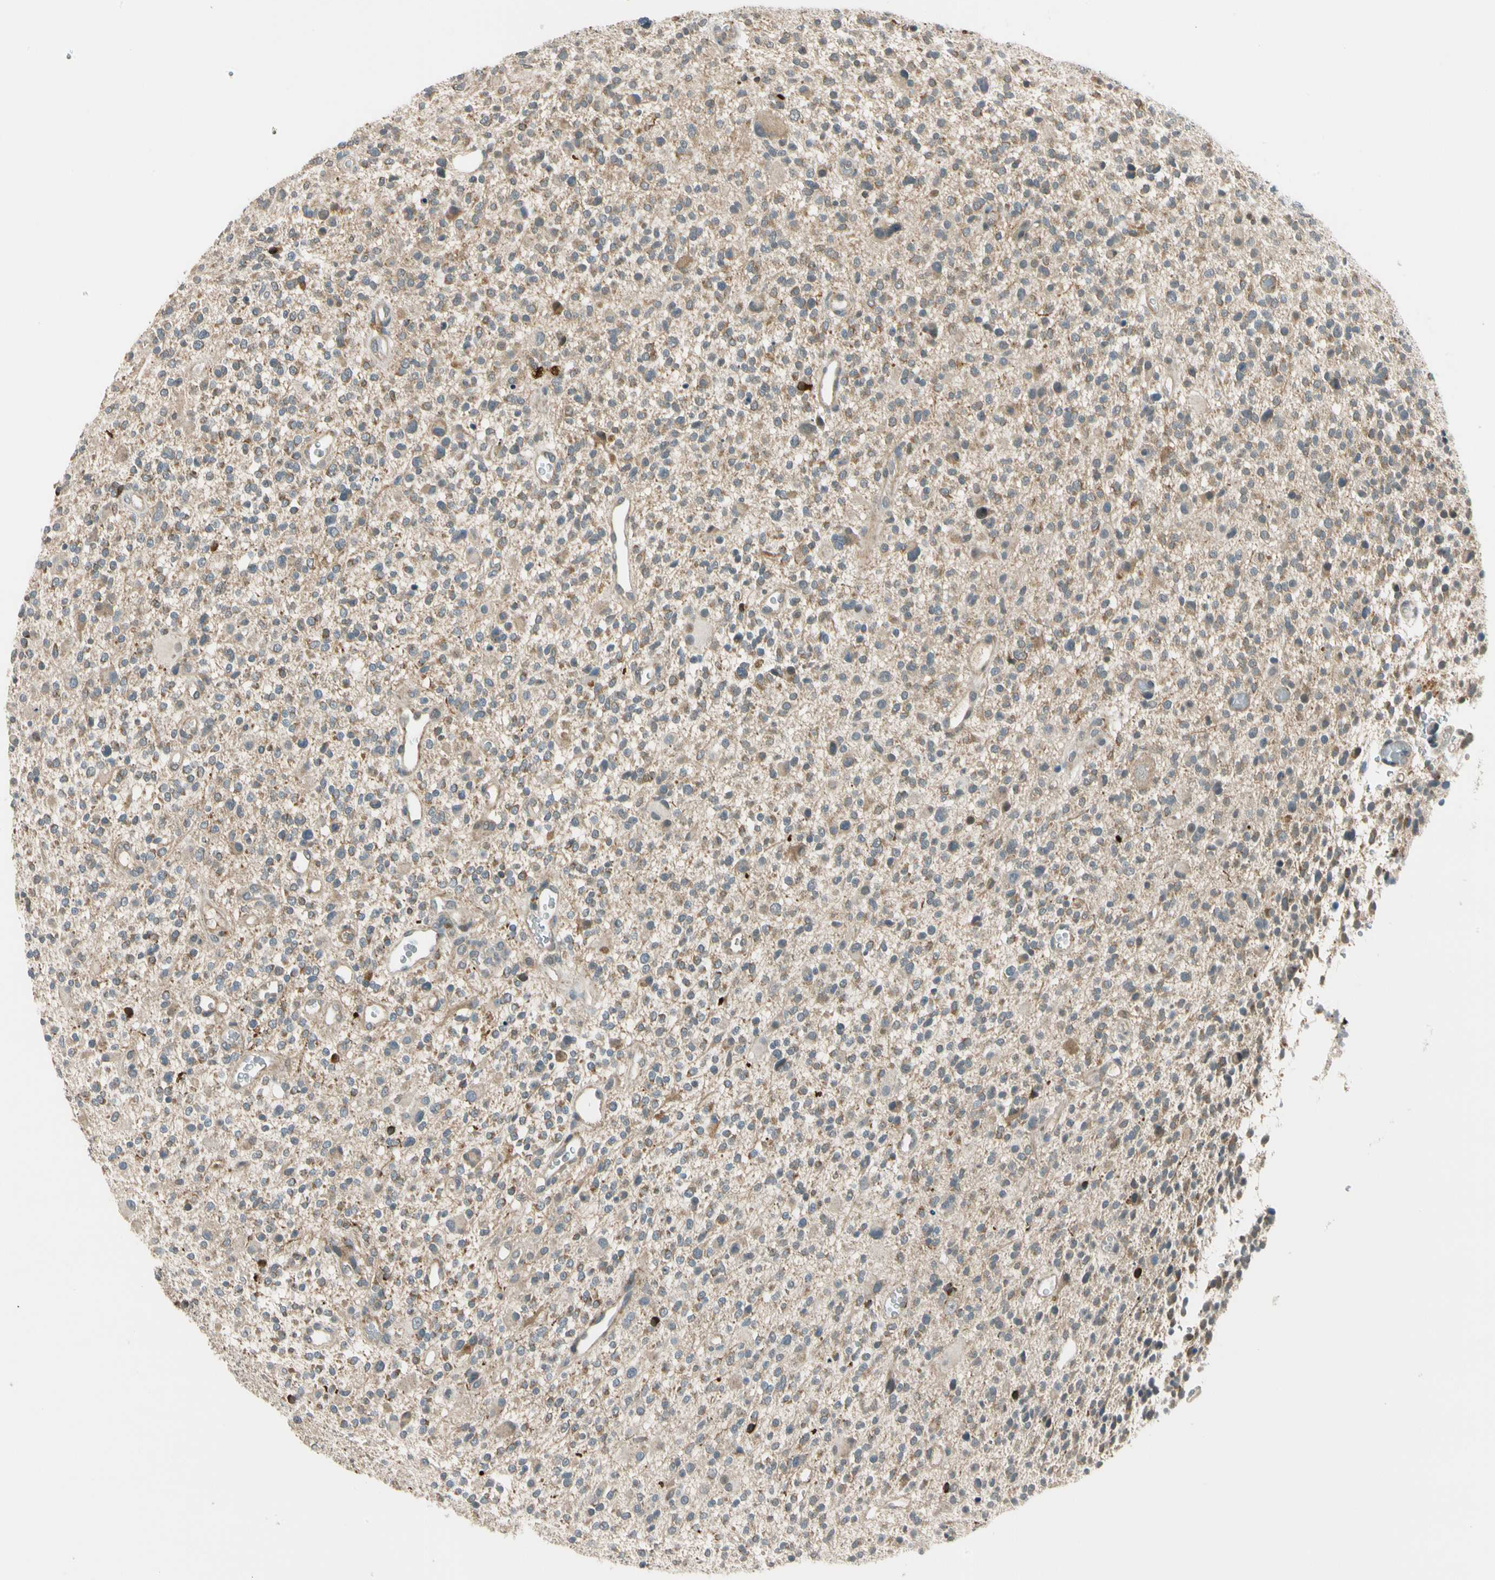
{"staining": {"intensity": "weak", "quantity": "25%-75%", "location": "cytoplasmic/membranous"}, "tissue": "glioma", "cell_type": "Tumor cells", "image_type": "cancer", "snomed": [{"axis": "morphology", "description": "Glioma, malignant, High grade"}, {"axis": "topography", "description": "Brain"}], "caption": "Protein expression by IHC demonstrates weak cytoplasmic/membranous positivity in approximately 25%-75% of tumor cells in malignant glioma (high-grade). The protein of interest is shown in brown color, while the nuclei are stained blue.", "gene": "MST1R", "patient": {"sex": "male", "age": 48}}